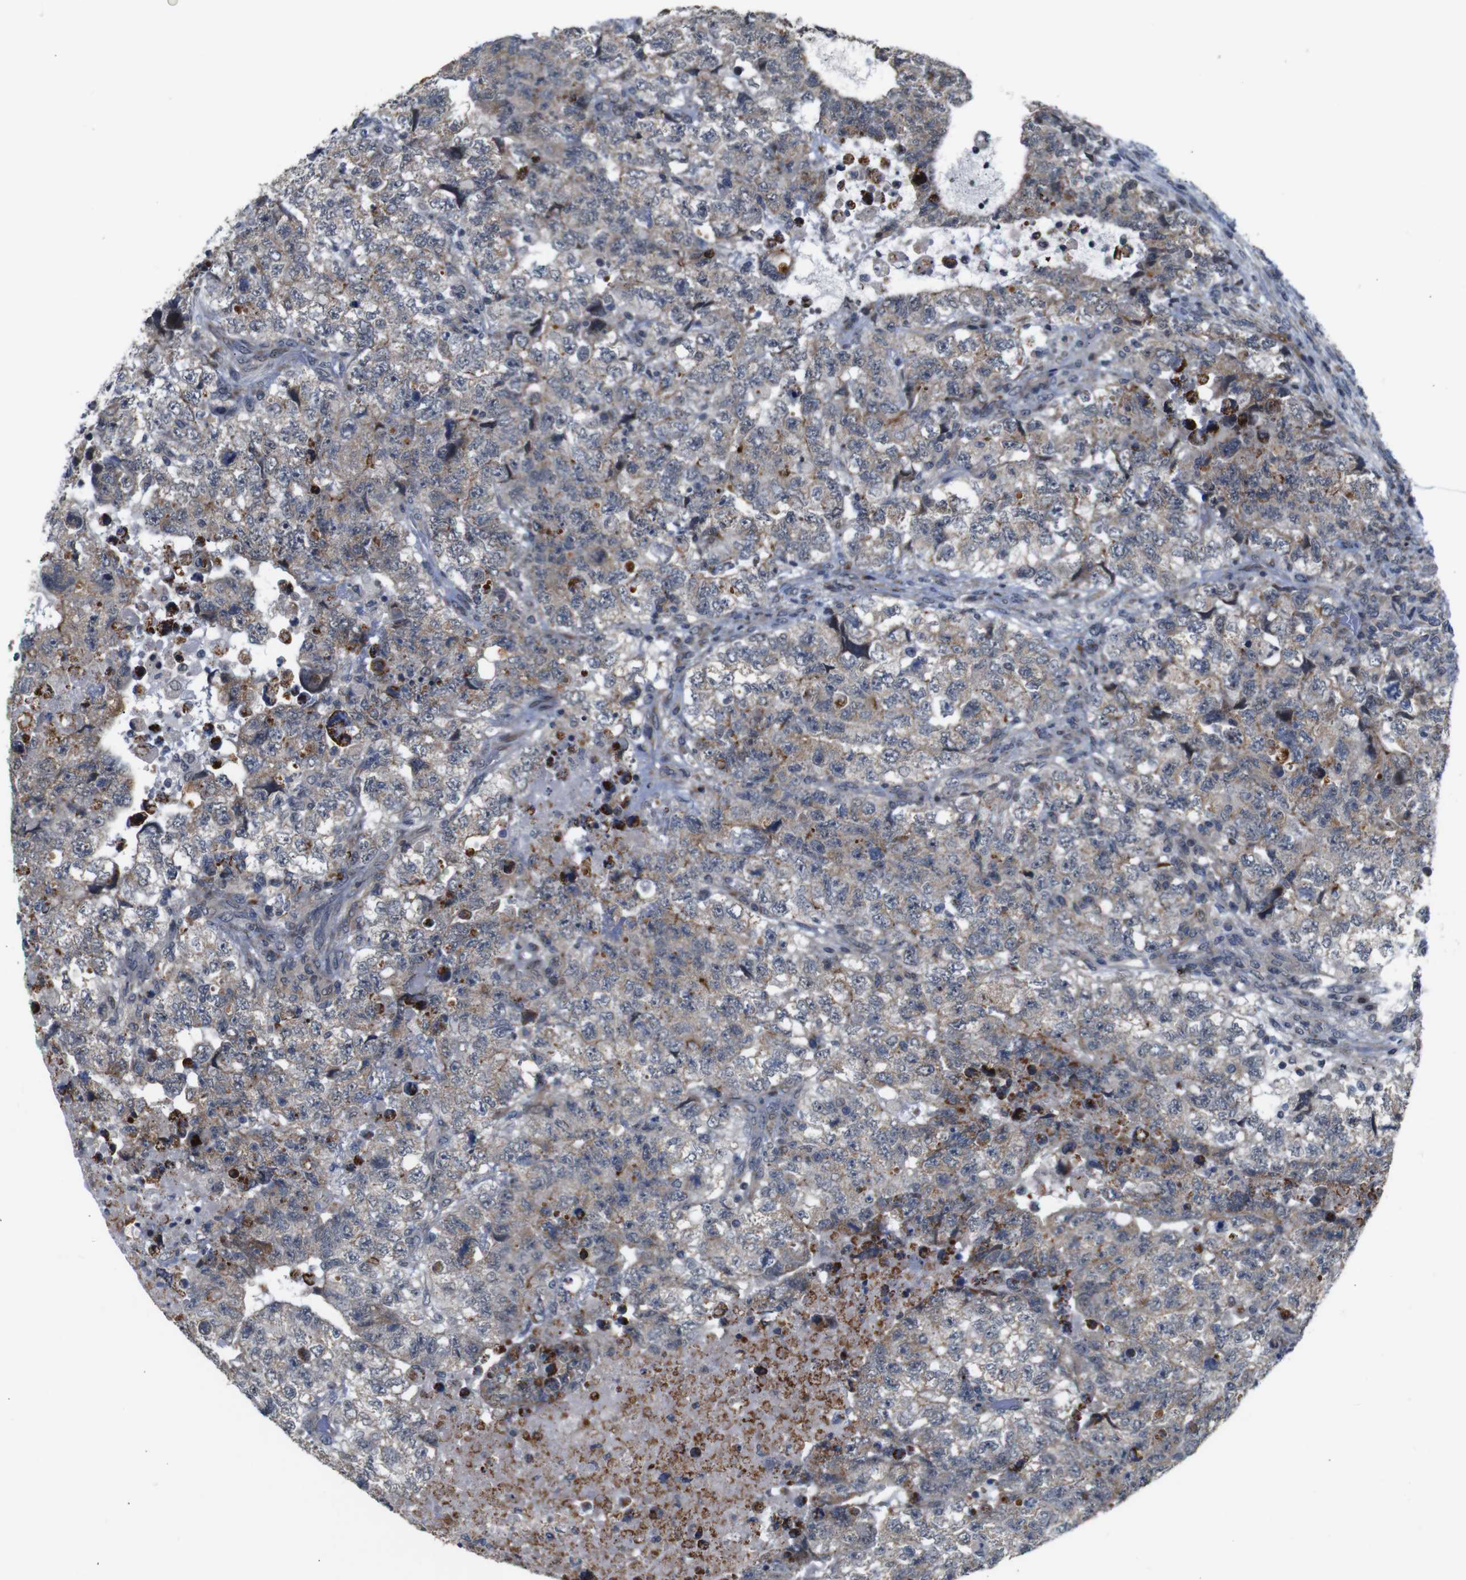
{"staining": {"intensity": "weak", "quantity": "25%-75%", "location": "cytoplasmic/membranous"}, "tissue": "testis cancer", "cell_type": "Tumor cells", "image_type": "cancer", "snomed": [{"axis": "morphology", "description": "Carcinoma, Embryonal, NOS"}, {"axis": "topography", "description": "Testis"}], "caption": "Approximately 25%-75% of tumor cells in embryonal carcinoma (testis) exhibit weak cytoplasmic/membranous protein expression as visualized by brown immunohistochemical staining.", "gene": "ATP7B", "patient": {"sex": "male", "age": 36}}